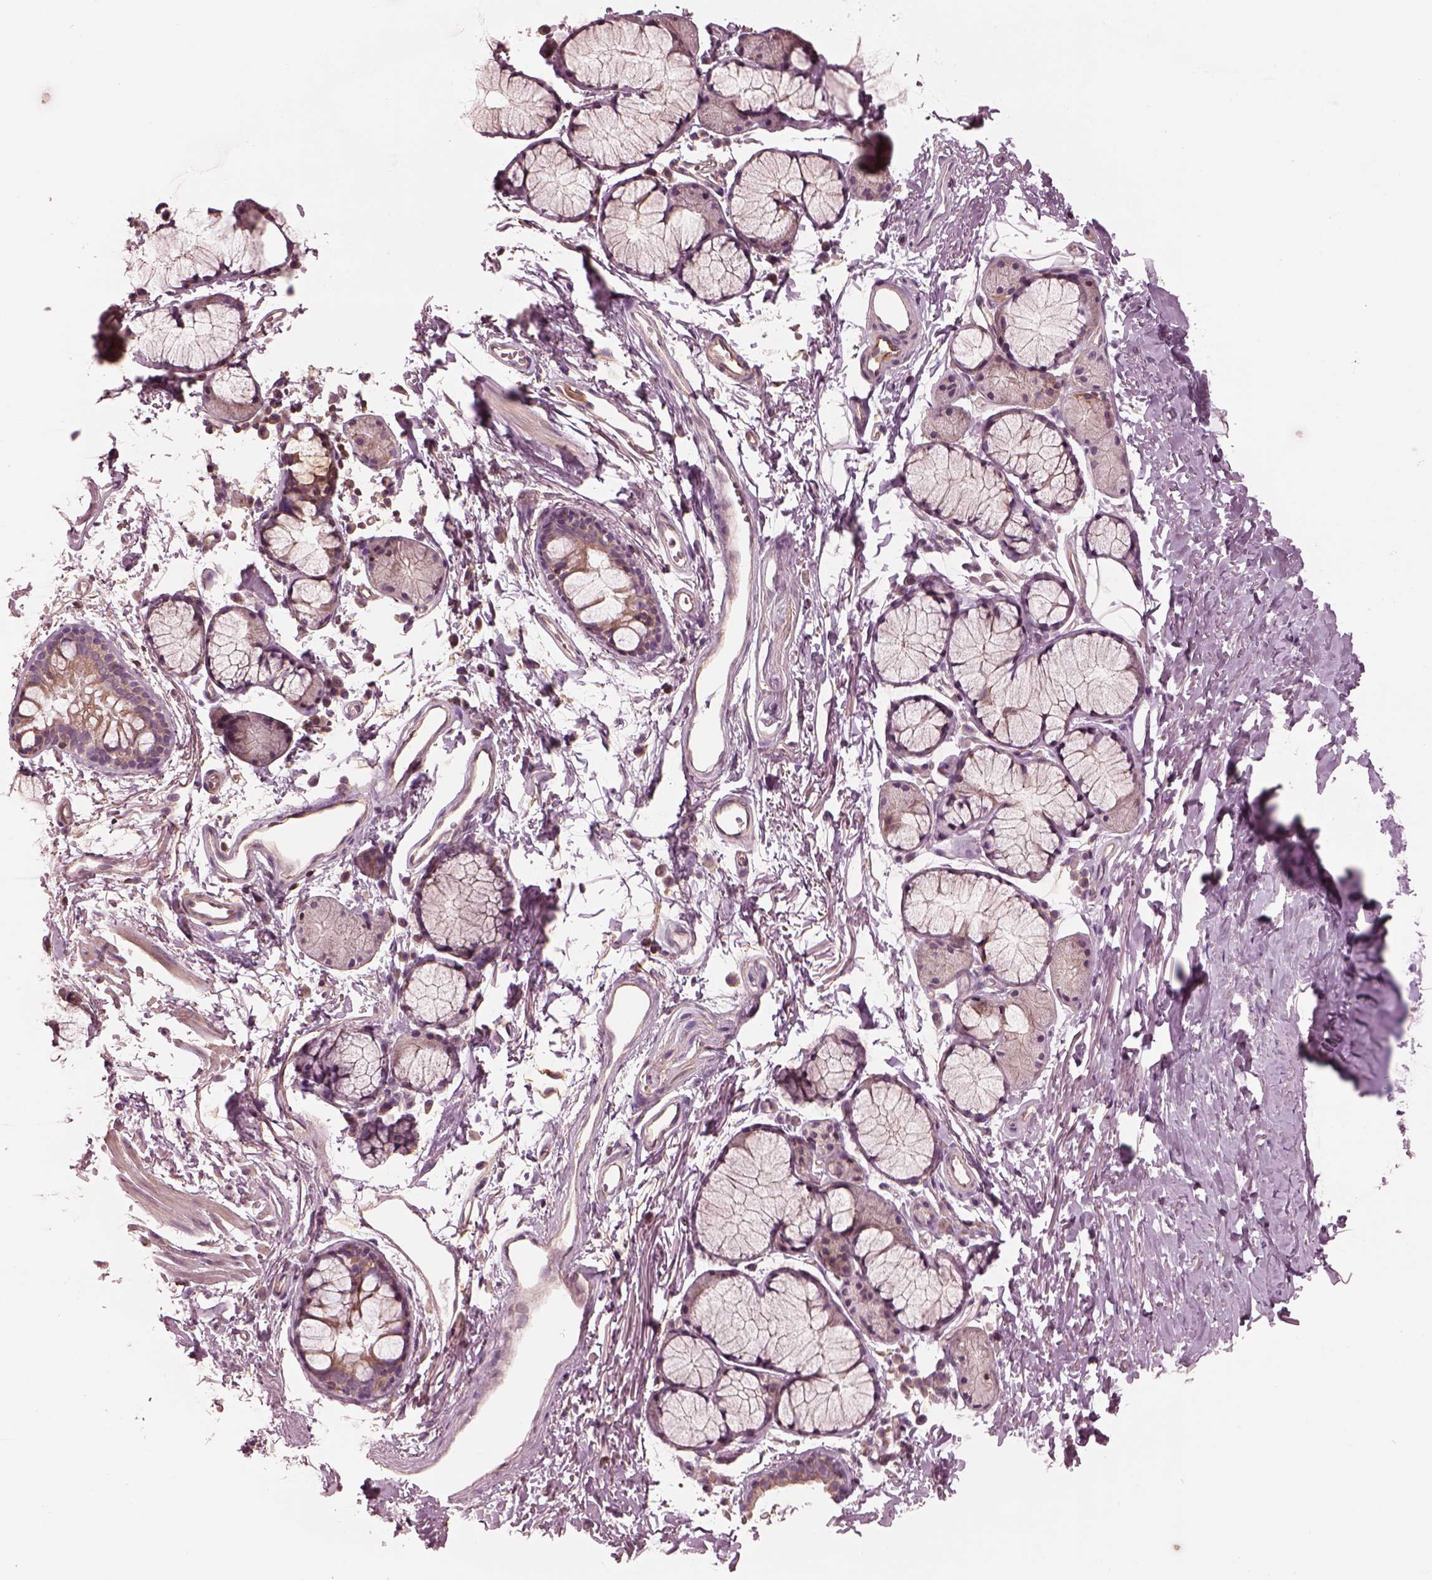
{"staining": {"intensity": "weak", "quantity": ">75%", "location": "cytoplasmic/membranous"}, "tissue": "soft tissue", "cell_type": "Fibroblasts", "image_type": "normal", "snomed": [{"axis": "morphology", "description": "Normal tissue, NOS"}, {"axis": "topography", "description": "Cartilage tissue"}, {"axis": "topography", "description": "Bronchus"}], "caption": "Immunohistochemistry (IHC) histopathology image of normal soft tissue stained for a protein (brown), which reveals low levels of weak cytoplasmic/membranous staining in about >75% of fibroblasts.", "gene": "STK33", "patient": {"sex": "female", "age": 79}}